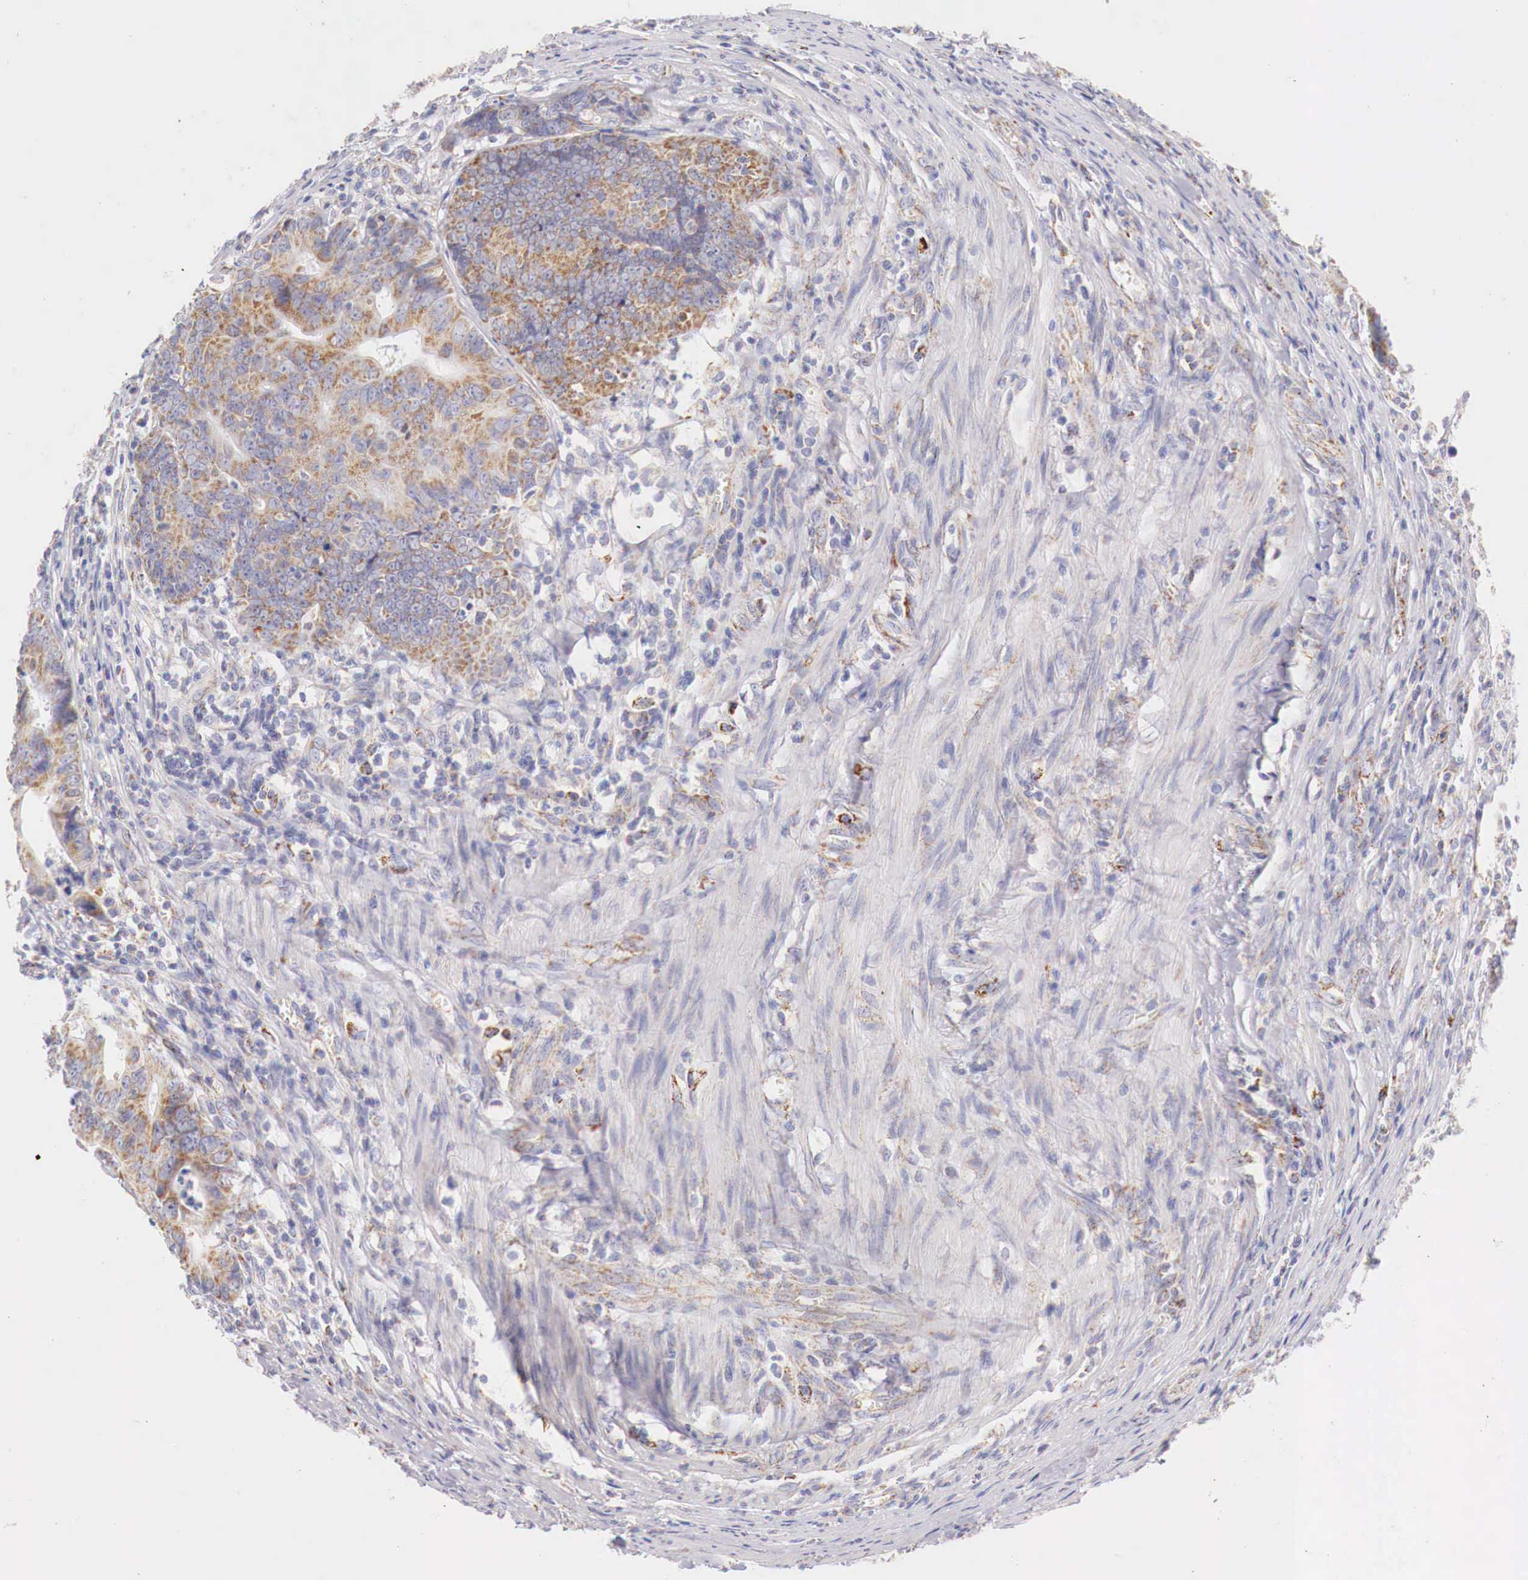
{"staining": {"intensity": "moderate", "quantity": "25%-75%", "location": "cytoplasmic/membranous"}, "tissue": "colorectal cancer", "cell_type": "Tumor cells", "image_type": "cancer", "snomed": [{"axis": "morphology", "description": "Adenocarcinoma, NOS"}, {"axis": "topography", "description": "Colon"}], "caption": "DAB immunohistochemical staining of human colorectal cancer demonstrates moderate cytoplasmic/membranous protein staining in approximately 25%-75% of tumor cells. The staining was performed using DAB, with brown indicating positive protein expression. Nuclei are stained blue with hematoxylin.", "gene": "IDH3G", "patient": {"sex": "female", "age": 78}}